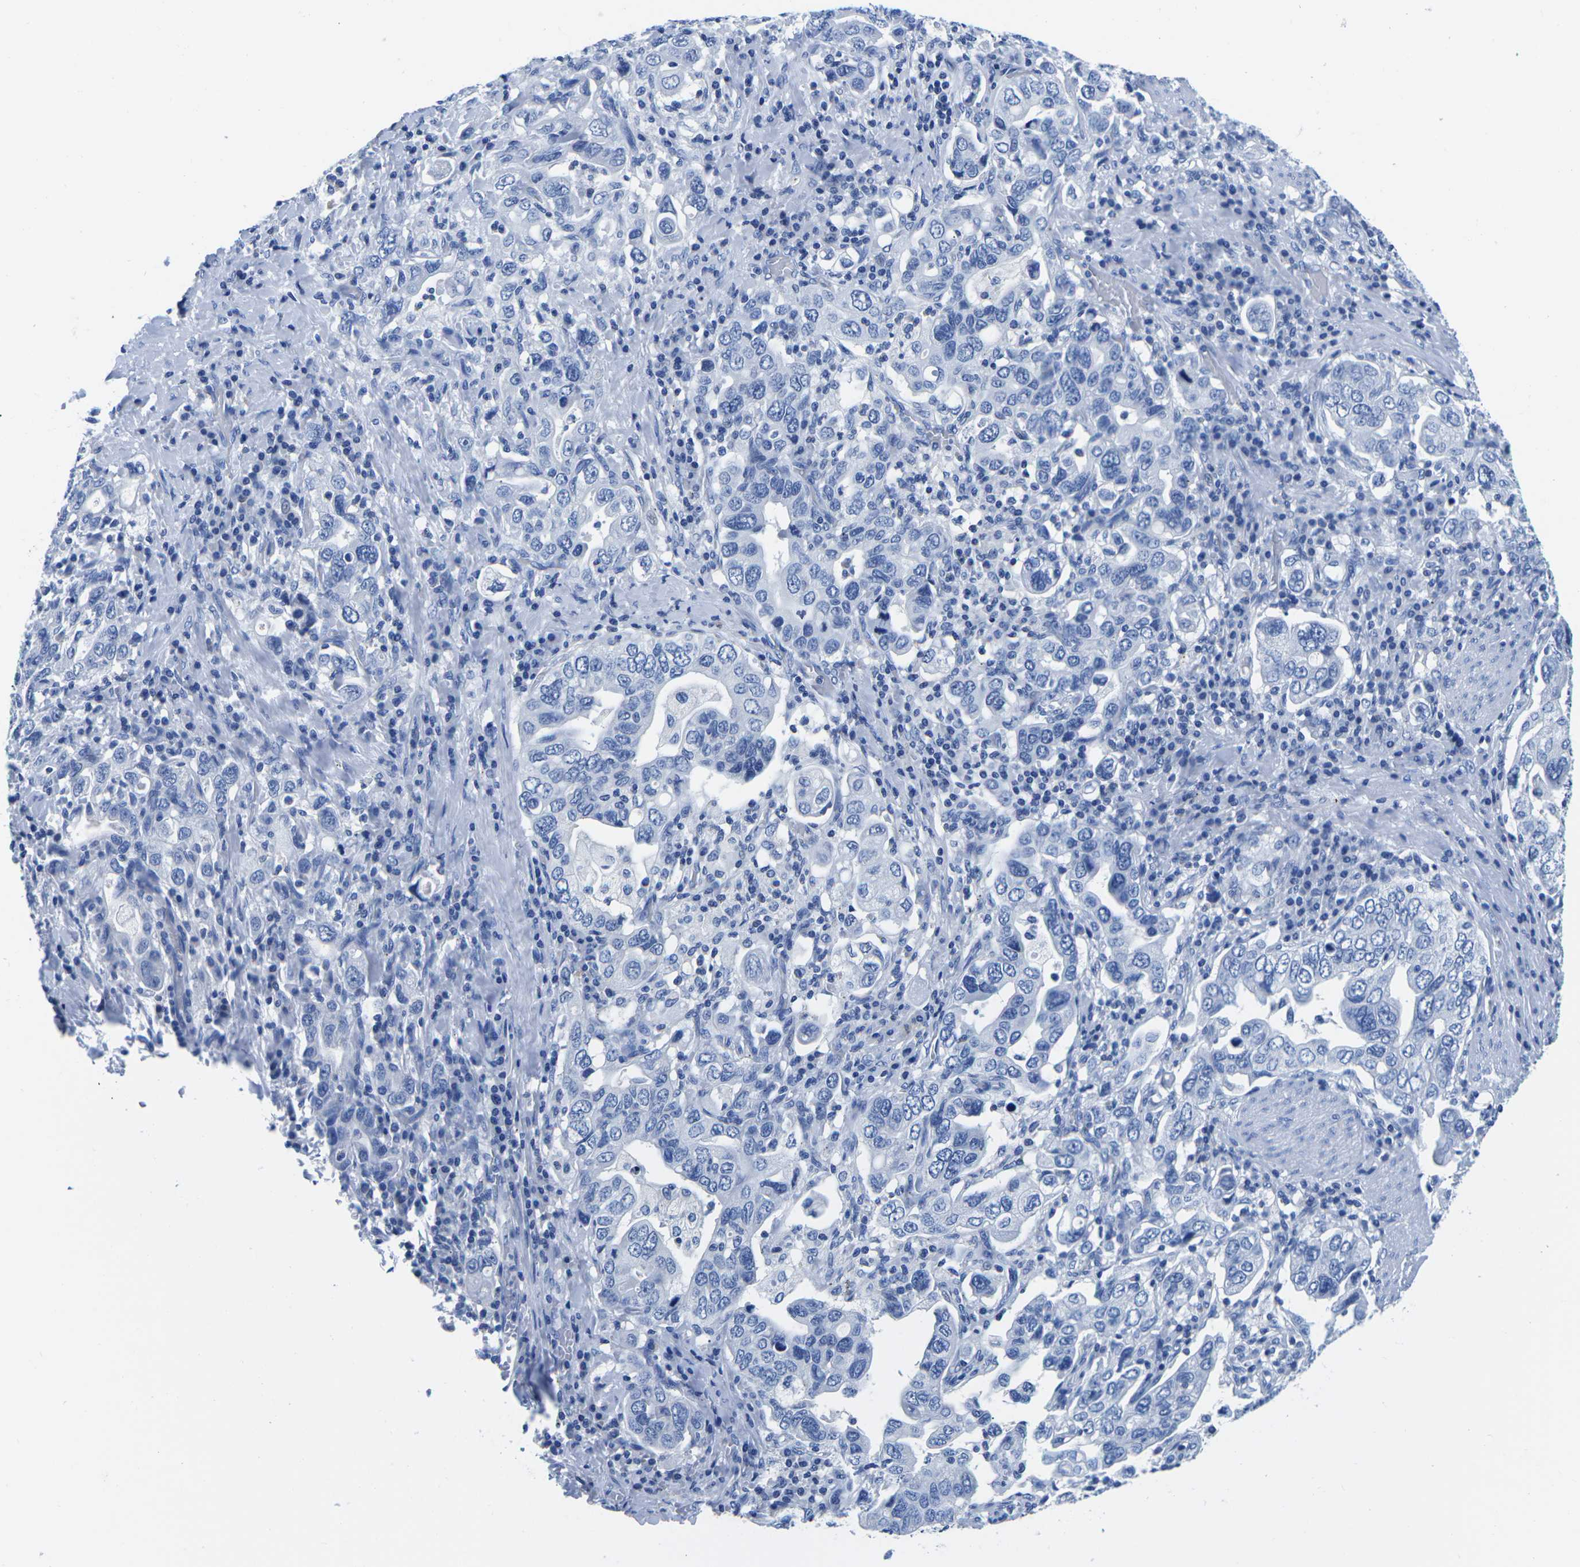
{"staining": {"intensity": "negative", "quantity": "none", "location": "none"}, "tissue": "stomach cancer", "cell_type": "Tumor cells", "image_type": "cancer", "snomed": [{"axis": "morphology", "description": "Adenocarcinoma, NOS"}, {"axis": "topography", "description": "Stomach, upper"}], "caption": "Tumor cells show no significant expression in adenocarcinoma (stomach).", "gene": "CYP1A2", "patient": {"sex": "male", "age": 62}}